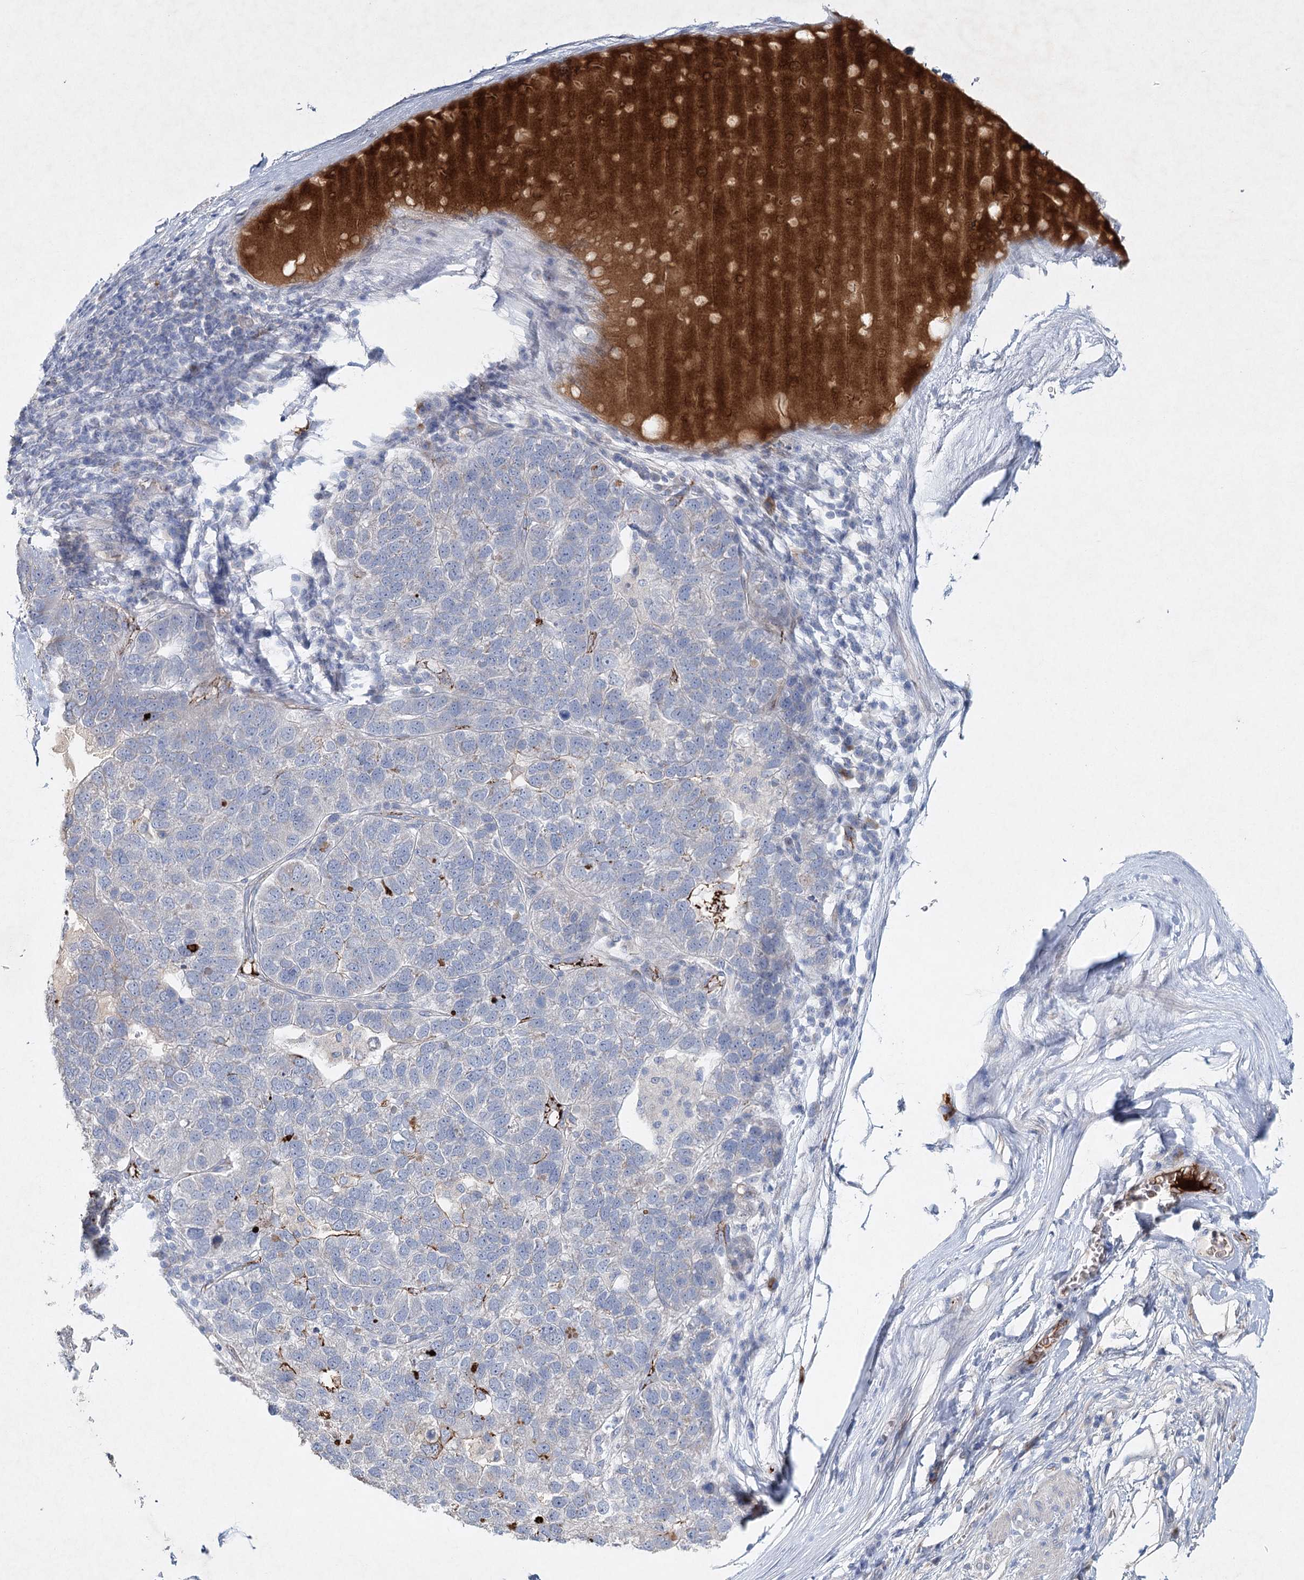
{"staining": {"intensity": "negative", "quantity": "none", "location": "none"}, "tissue": "pancreatic cancer", "cell_type": "Tumor cells", "image_type": "cancer", "snomed": [{"axis": "morphology", "description": "Adenocarcinoma, NOS"}, {"axis": "topography", "description": "Pancreas"}], "caption": "Tumor cells show no significant positivity in pancreatic cancer.", "gene": "RFX6", "patient": {"sex": "female", "age": 61}}